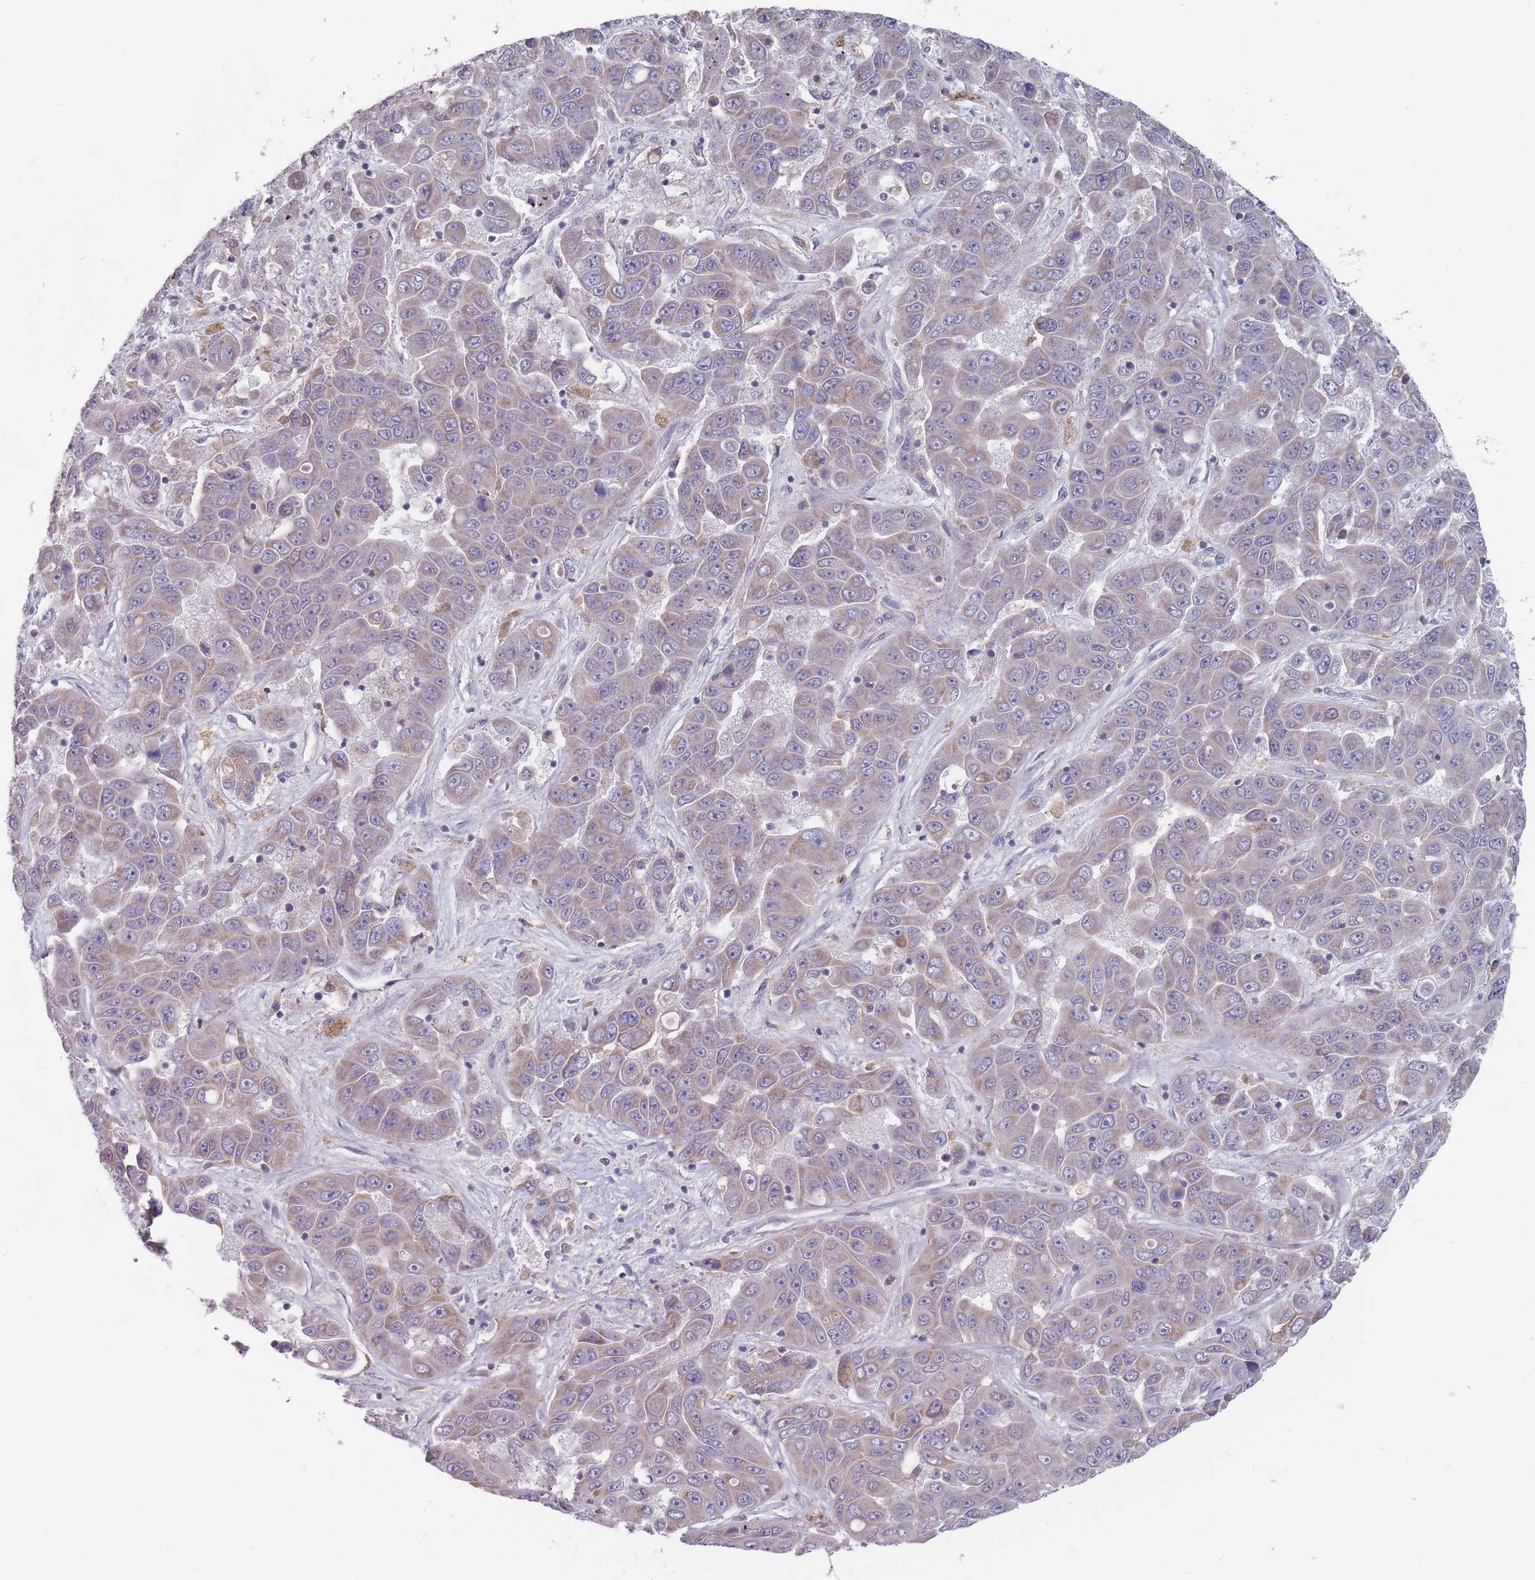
{"staining": {"intensity": "moderate", "quantity": "<25%", "location": "cytoplasmic/membranous"}, "tissue": "liver cancer", "cell_type": "Tumor cells", "image_type": "cancer", "snomed": [{"axis": "morphology", "description": "Cholangiocarcinoma"}, {"axis": "topography", "description": "Liver"}], "caption": "Cholangiocarcinoma (liver) tissue exhibits moderate cytoplasmic/membranous staining in about <25% of tumor cells, visualized by immunohistochemistry.", "gene": "PEX7", "patient": {"sex": "female", "age": 52}}